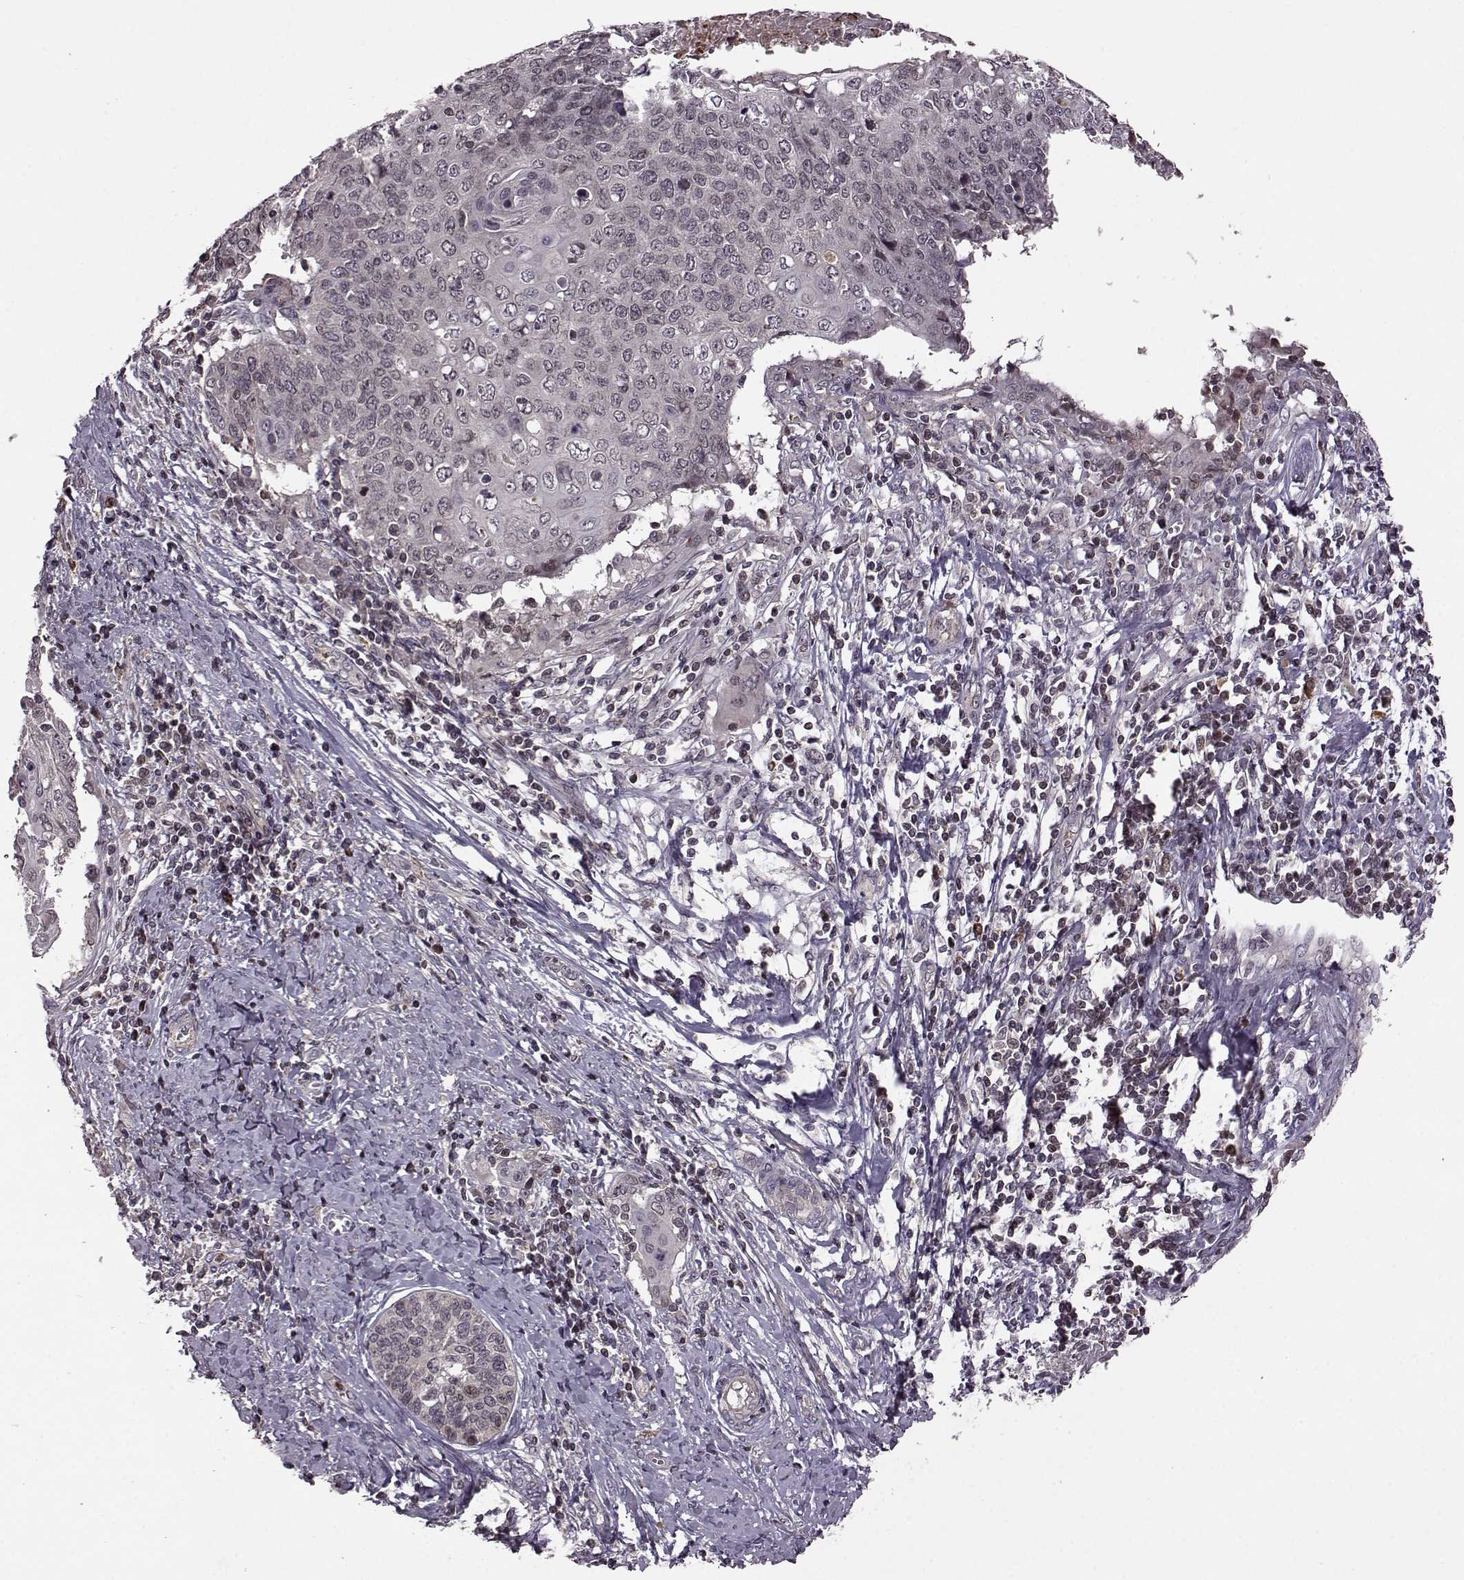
{"staining": {"intensity": "negative", "quantity": "none", "location": "none"}, "tissue": "cervical cancer", "cell_type": "Tumor cells", "image_type": "cancer", "snomed": [{"axis": "morphology", "description": "Squamous cell carcinoma, NOS"}, {"axis": "topography", "description": "Cervix"}], "caption": "Micrograph shows no protein staining in tumor cells of cervical cancer tissue.", "gene": "TRMU", "patient": {"sex": "female", "age": 39}}